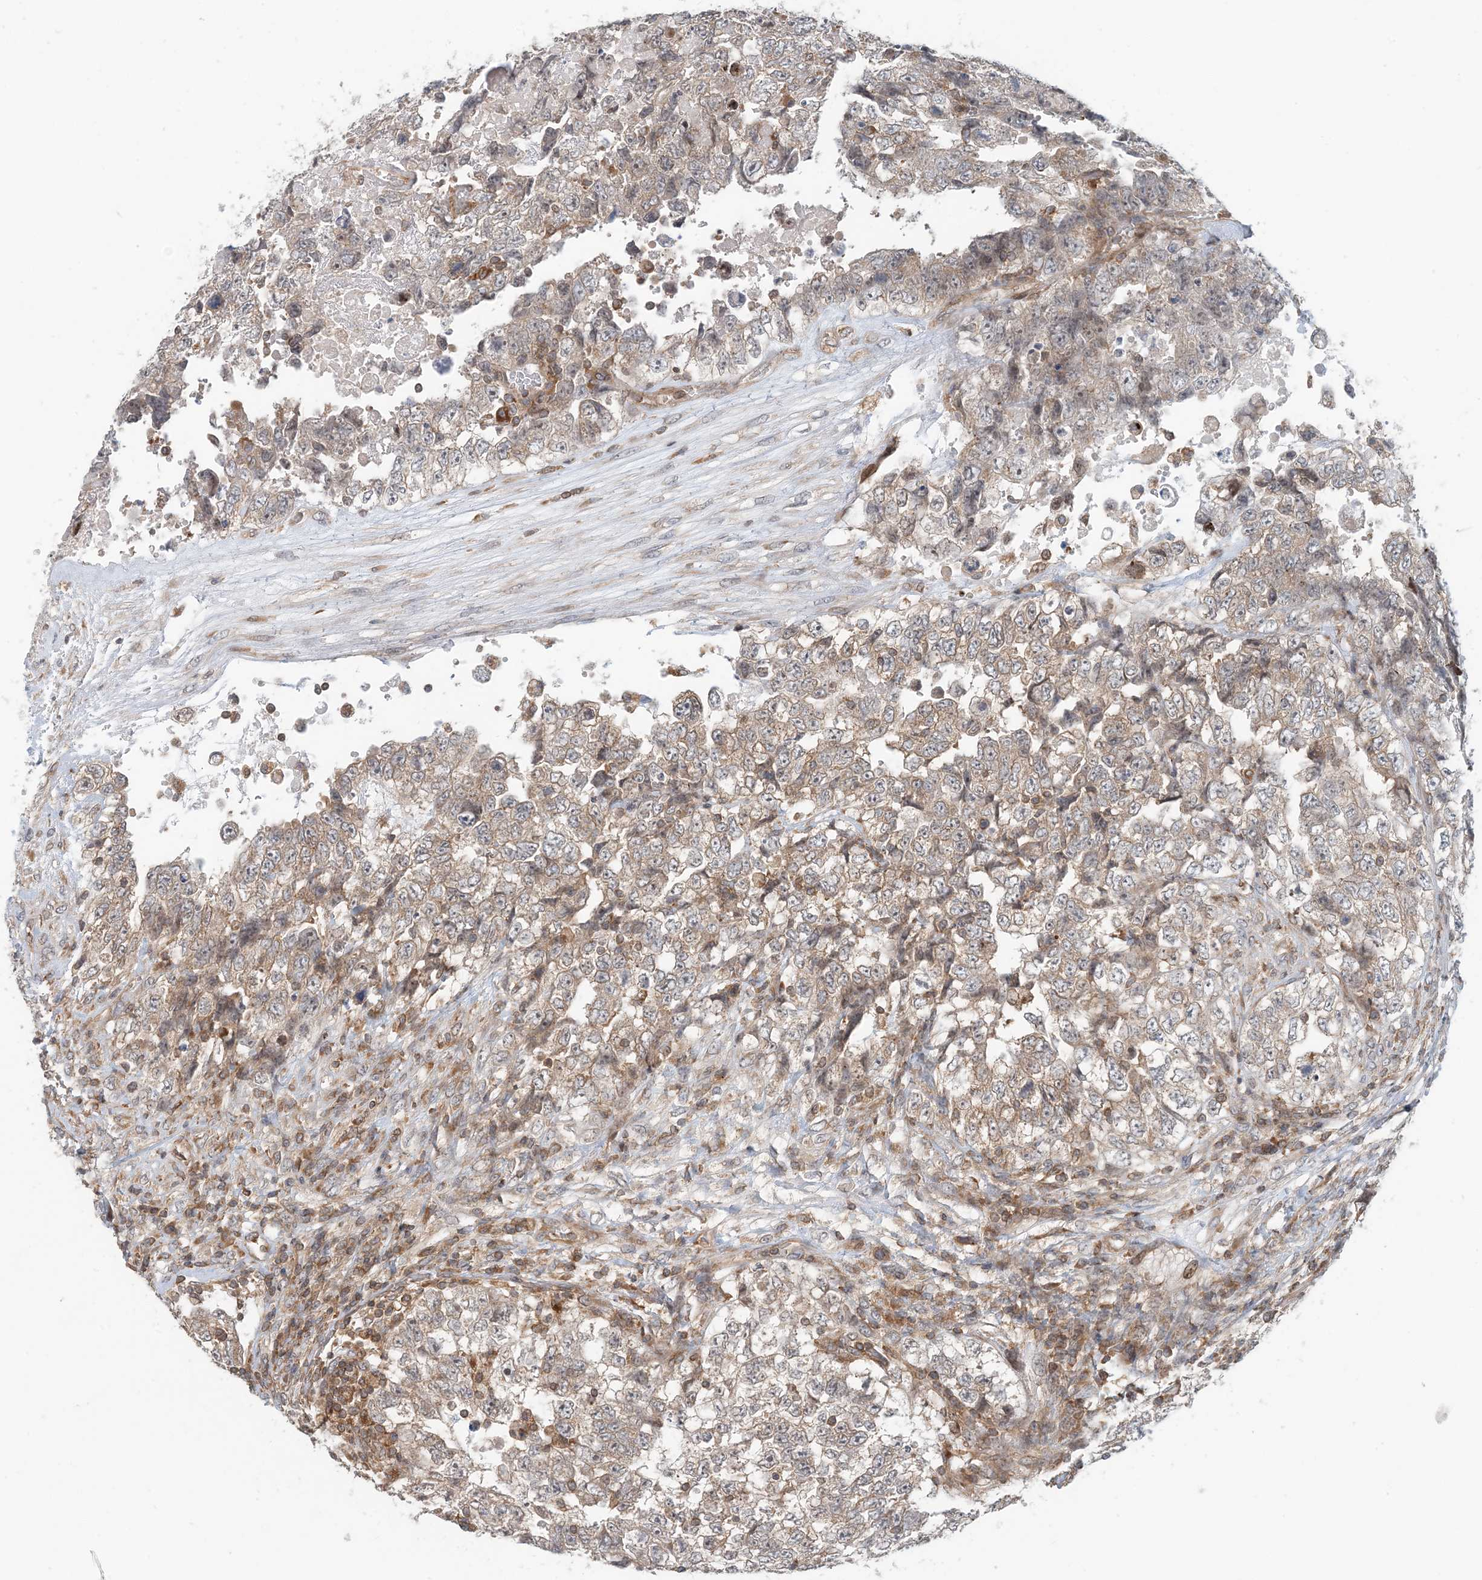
{"staining": {"intensity": "weak", "quantity": ">75%", "location": "cytoplasmic/membranous"}, "tissue": "testis cancer", "cell_type": "Tumor cells", "image_type": "cancer", "snomed": [{"axis": "morphology", "description": "Carcinoma, Embryonal, NOS"}, {"axis": "topography", "description": "Testis"}], "caption": "Brown immunohistochemical staining in embryonal carcinoma (testis) demonstrates weak cytoplasmic/membranous positivity in approximately >75% of tumor cells.", "gene": "ATP13A2", "patient": {"sex": "male", "age": 37}}